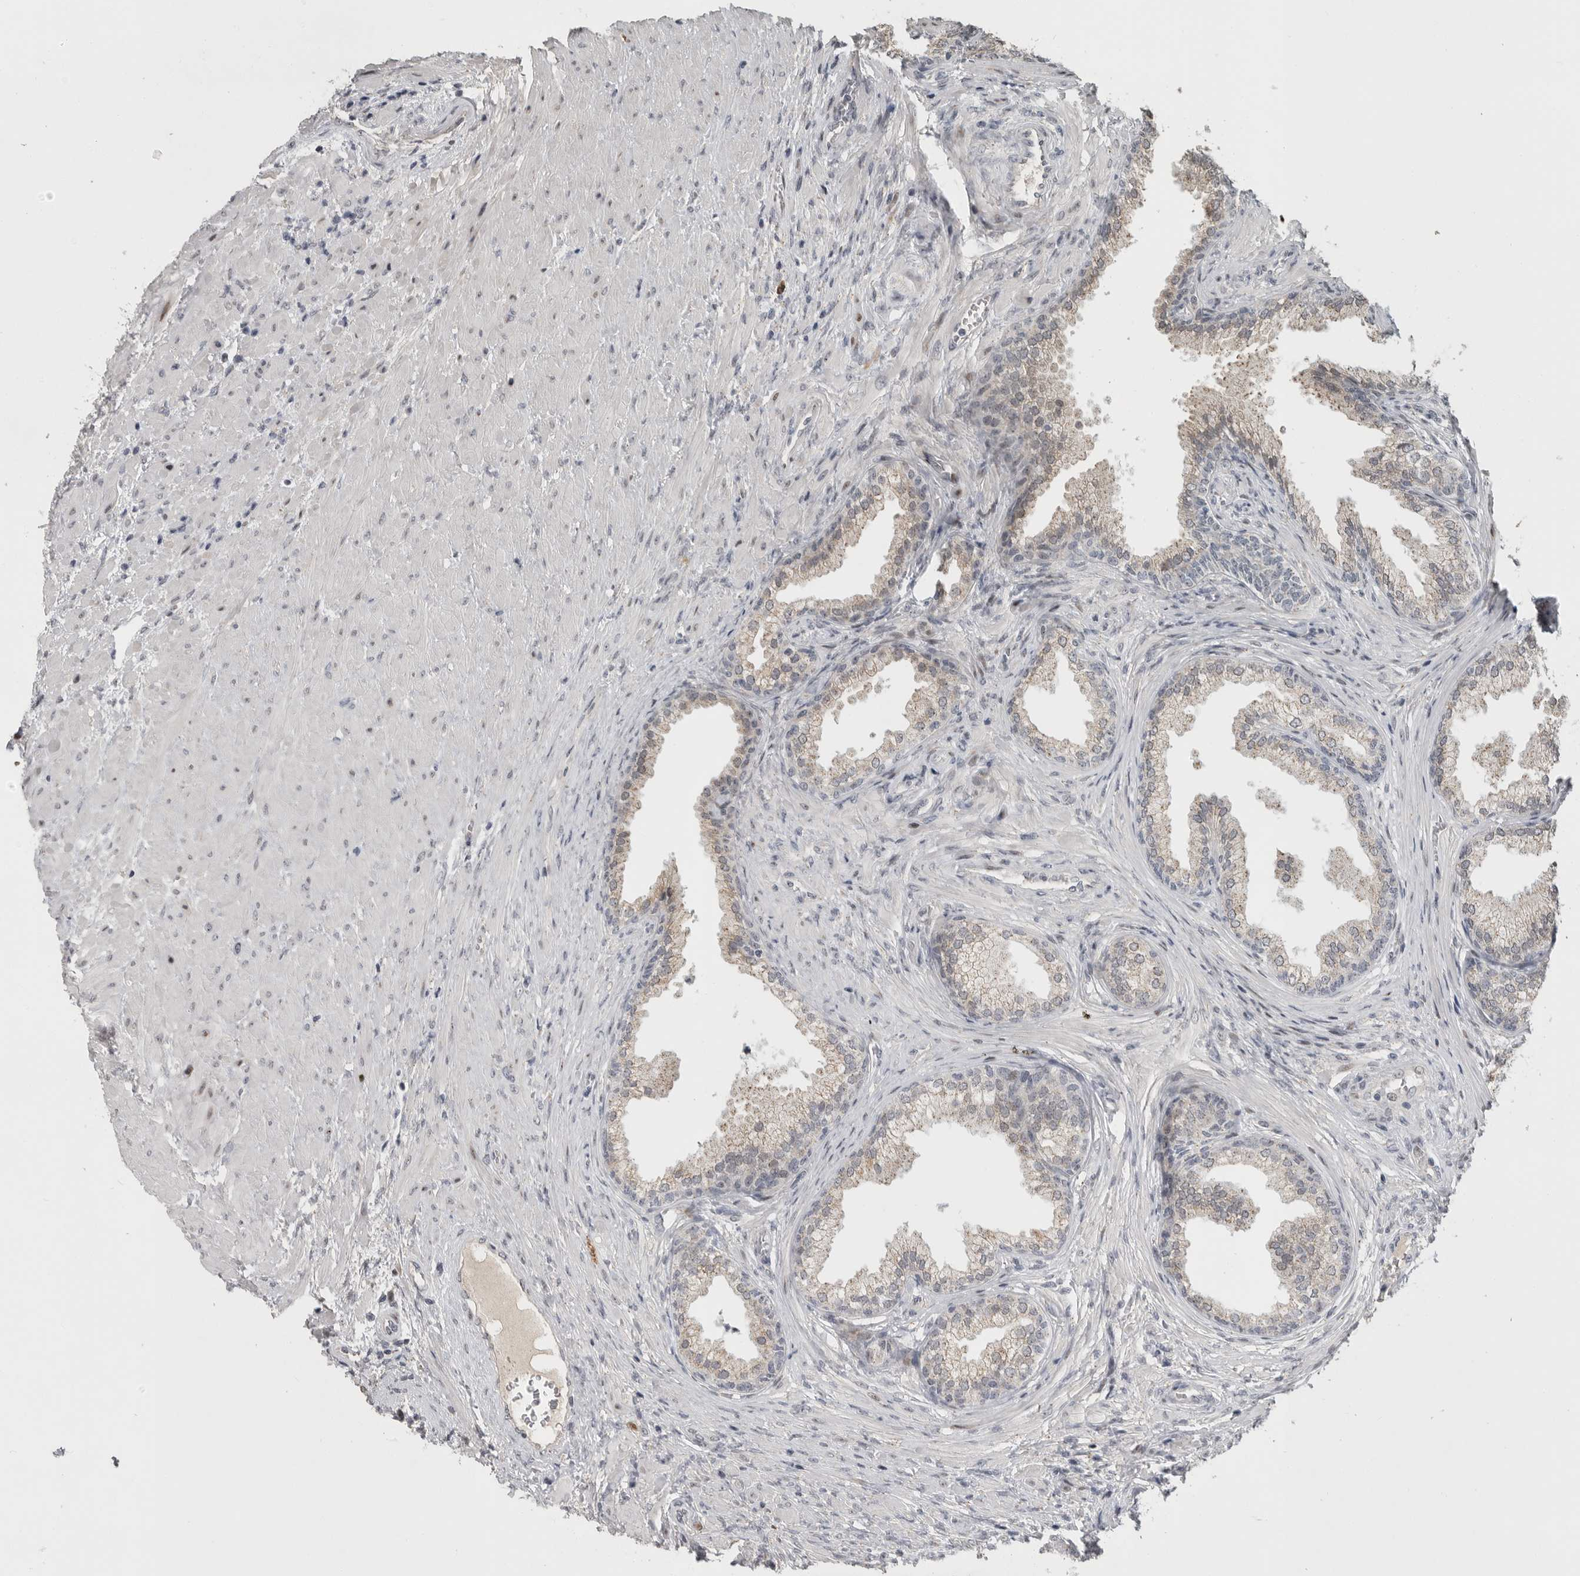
{"staining": {"intensity": "weak", "quantity": ">75%", "location": "cytoplasmic/membranous,nuclear"}, "tissue": "prostate", "cell_type": "Glandular cells", "image_type": "normal", "snomed": [{"axis": "morphology", "description": "Normal tissue, NOS"}, {"axis": "topography", "description": "Prostate"}], "caption": "A low amount of weak cytoplasmic/membranous,nuclear expression is appreciated in about >75% of glandular cells in unremarkable prostate.", "gene": "PCMTD1", "patient": {"sex": "male", "age": 76}}